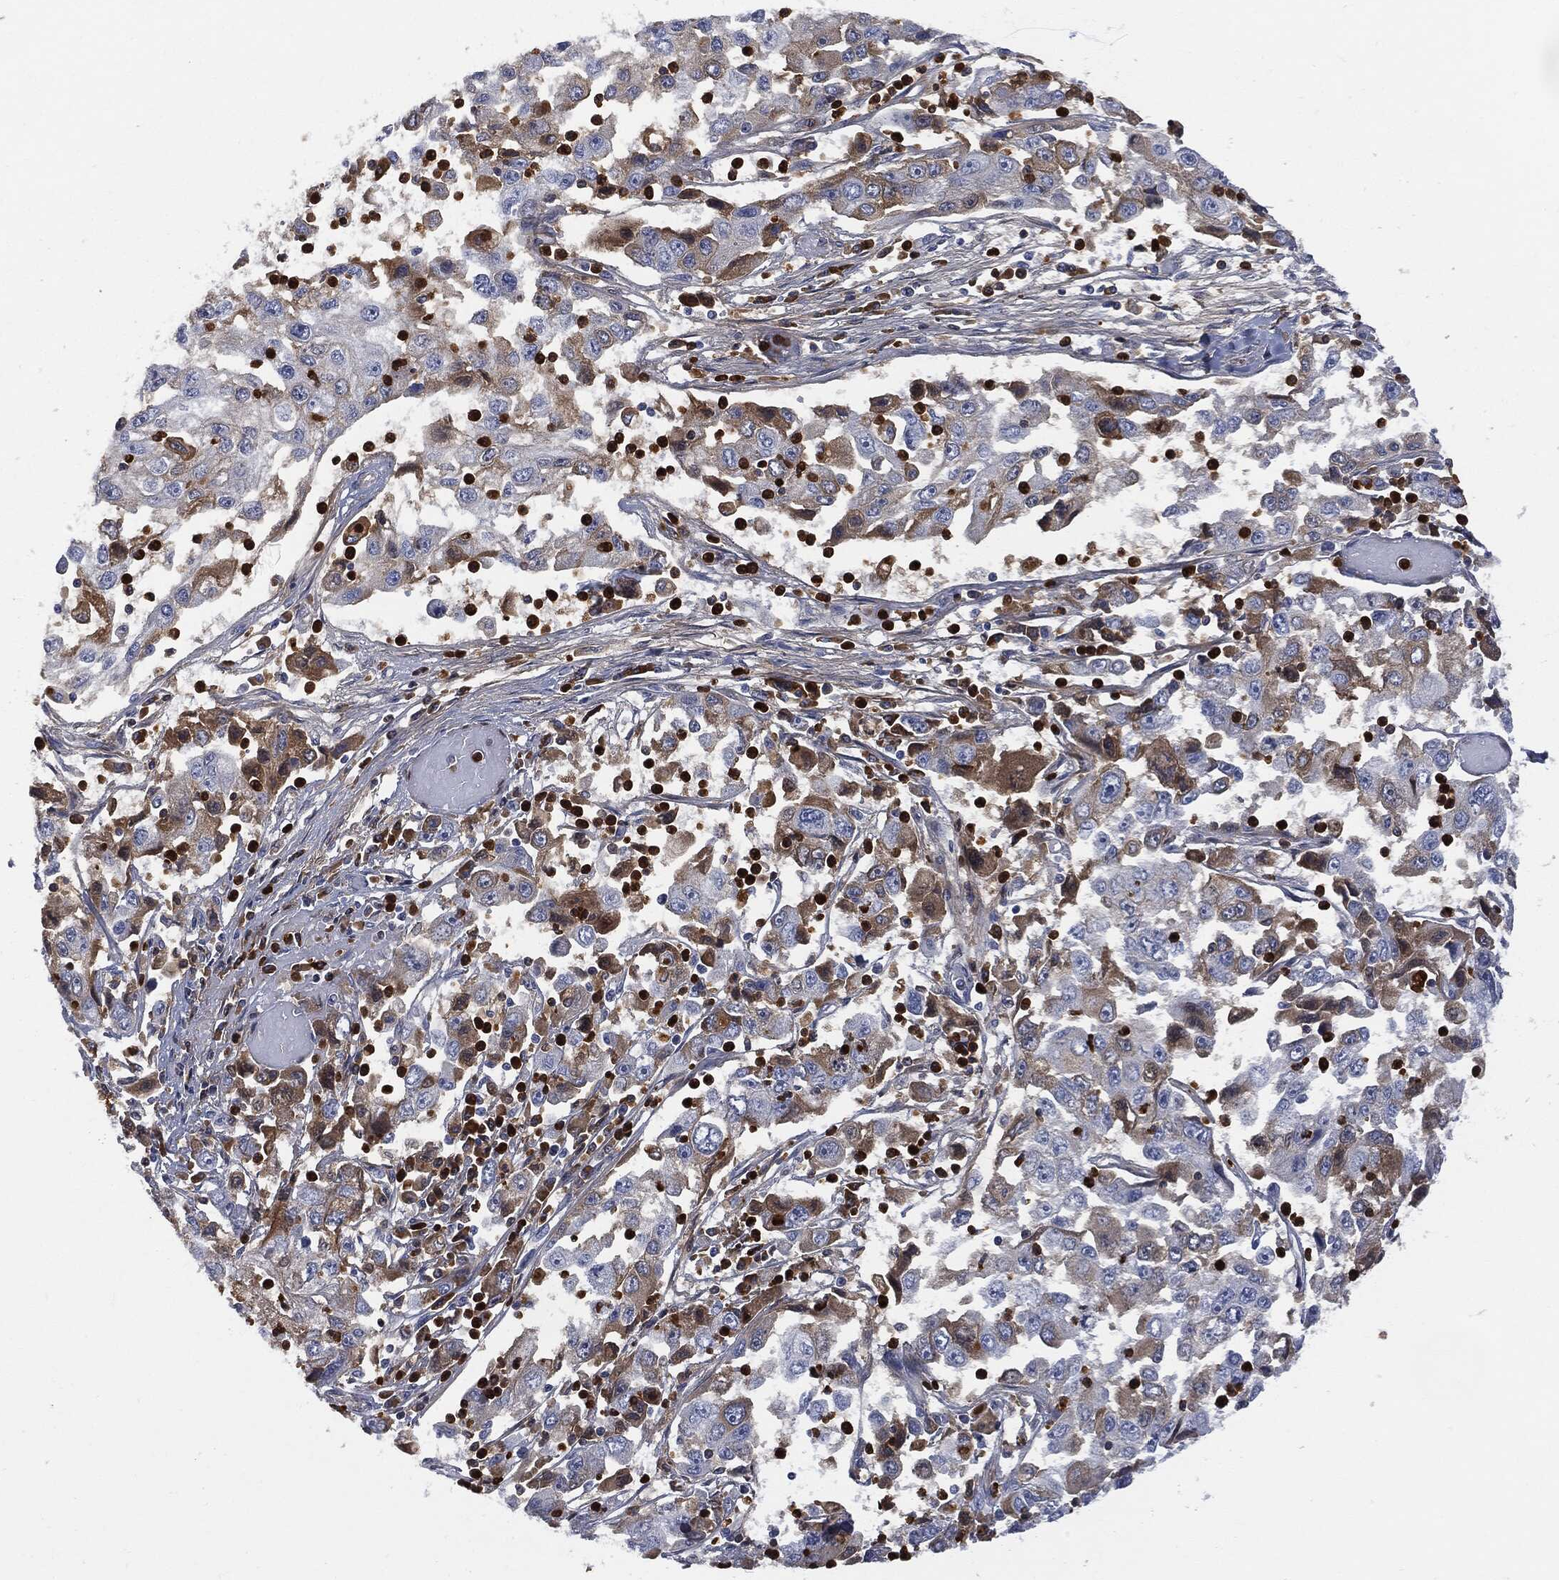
{"staining": {"intensity": "moderate", "quantity": "<25%", "location": "cytoplasmic/membranous"}, "tissue": "cervical cancer", "cell_type": "Tumor cells", "image_type": "cancer", "snomed": [{"axis": "morphology", "description": "Squamous cell carcinoma, NOS"}, {"axis": "topography", "description": "Cervix"}], "caption": "Squamous cell carcinoma (cervical) stained with DAB (3,3'-diaminobenzidine) immunohistochemistry exhibits low levels of moderate cytoplasmic/membranous expression in about <25% of tumor cells. (DAB (3,3'-diaminobenzidine) IHC, brown staining for protein, blue staining for nuclei).", "gene": "BTK", "patient": {"sex": "female", "age": 36}}